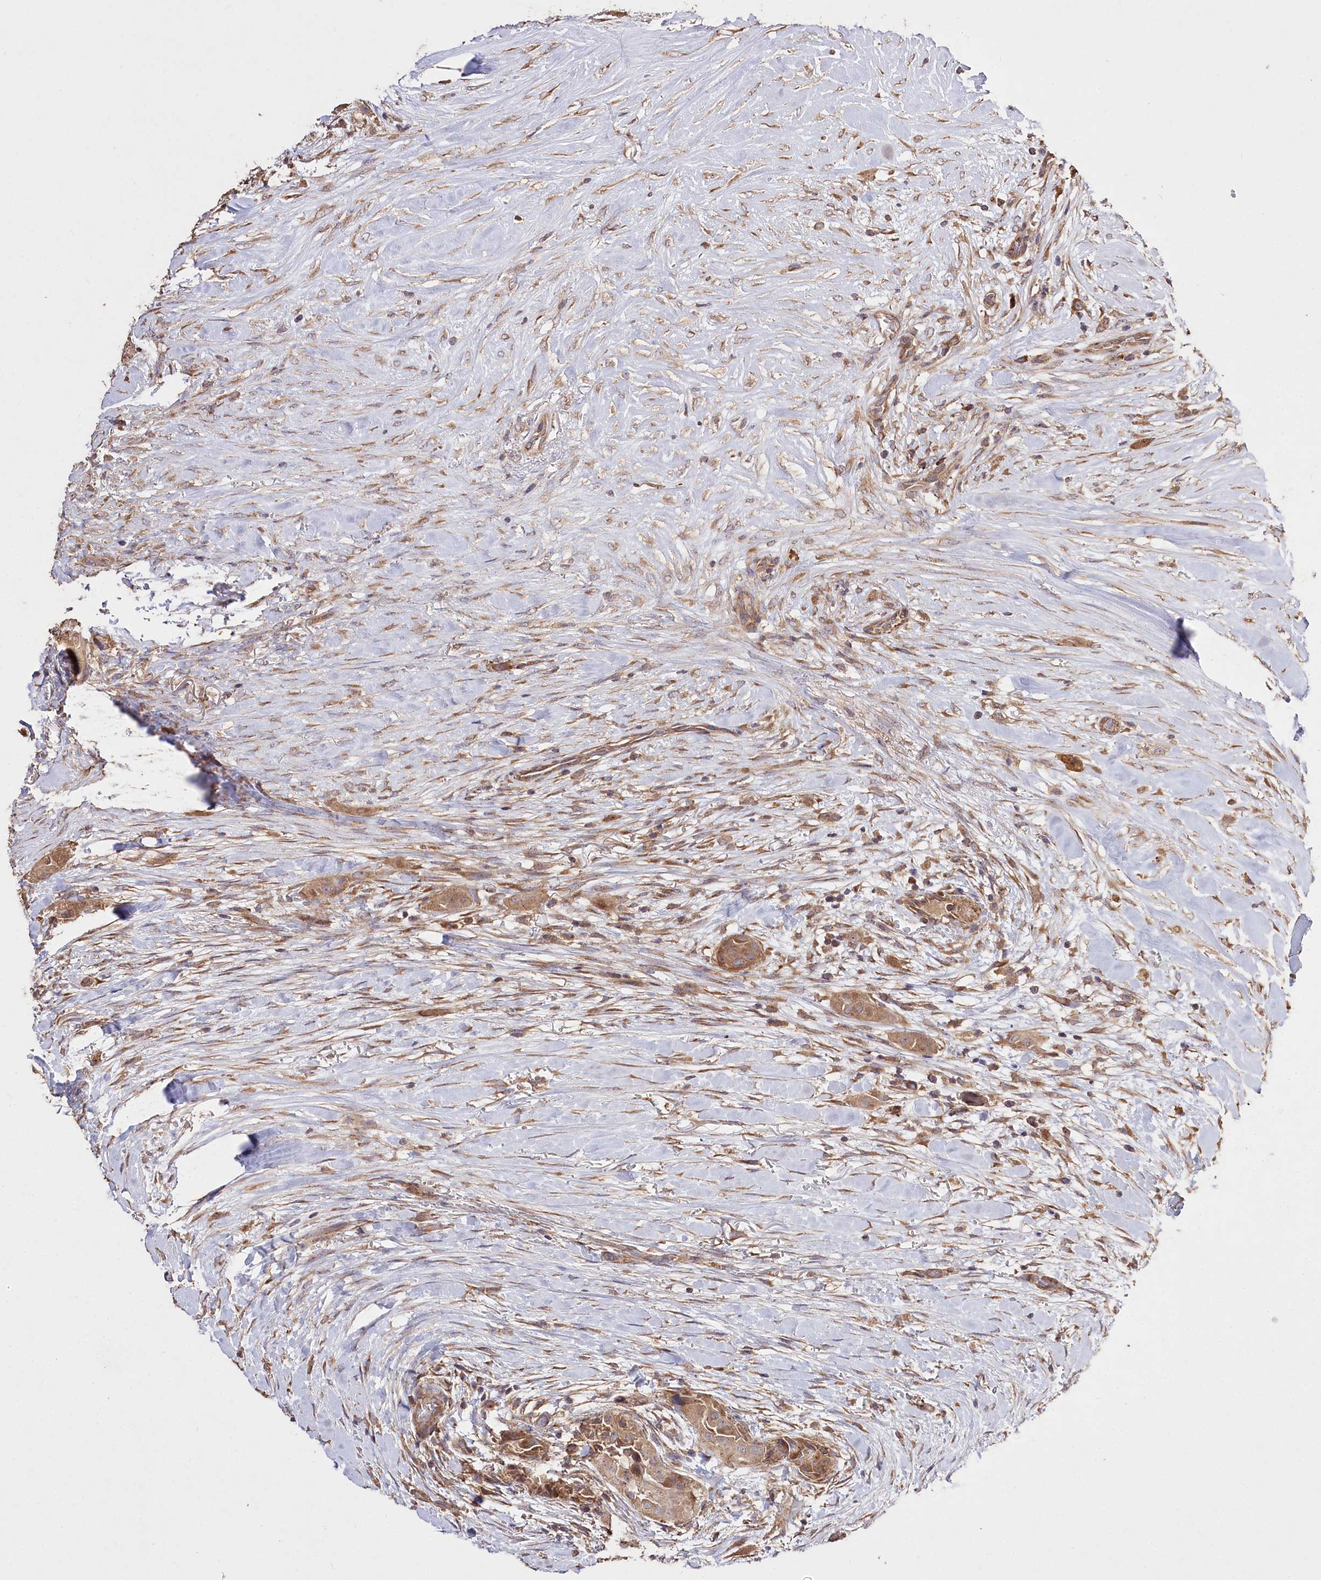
{"staining": {"intensity": "moderate", "quantity": ">75%", "location": "cytoplasmic/membranous"}, "tissue": "thyroid cancer", "cell_type": "Tumor cells", "image_type": "cancer", "snomed": [{"axis": "morphology", "description": "Papillary adenocarcinoma, NOS"}, {"axis": "topography", "description": "Thyroid gland"}], "caption": "A high-resolution image shows immunohistochemistry staining of thyroid papillary adenocarcinoma, which exhibits moderate cytoplasmic/membranous expression in approximately >75% of tumor cells. (DAB IHC, brown staining for protein, blue staining for nuclei).", "gene": "PRSS53", "patient": {"sex": "female", "age": 59}}